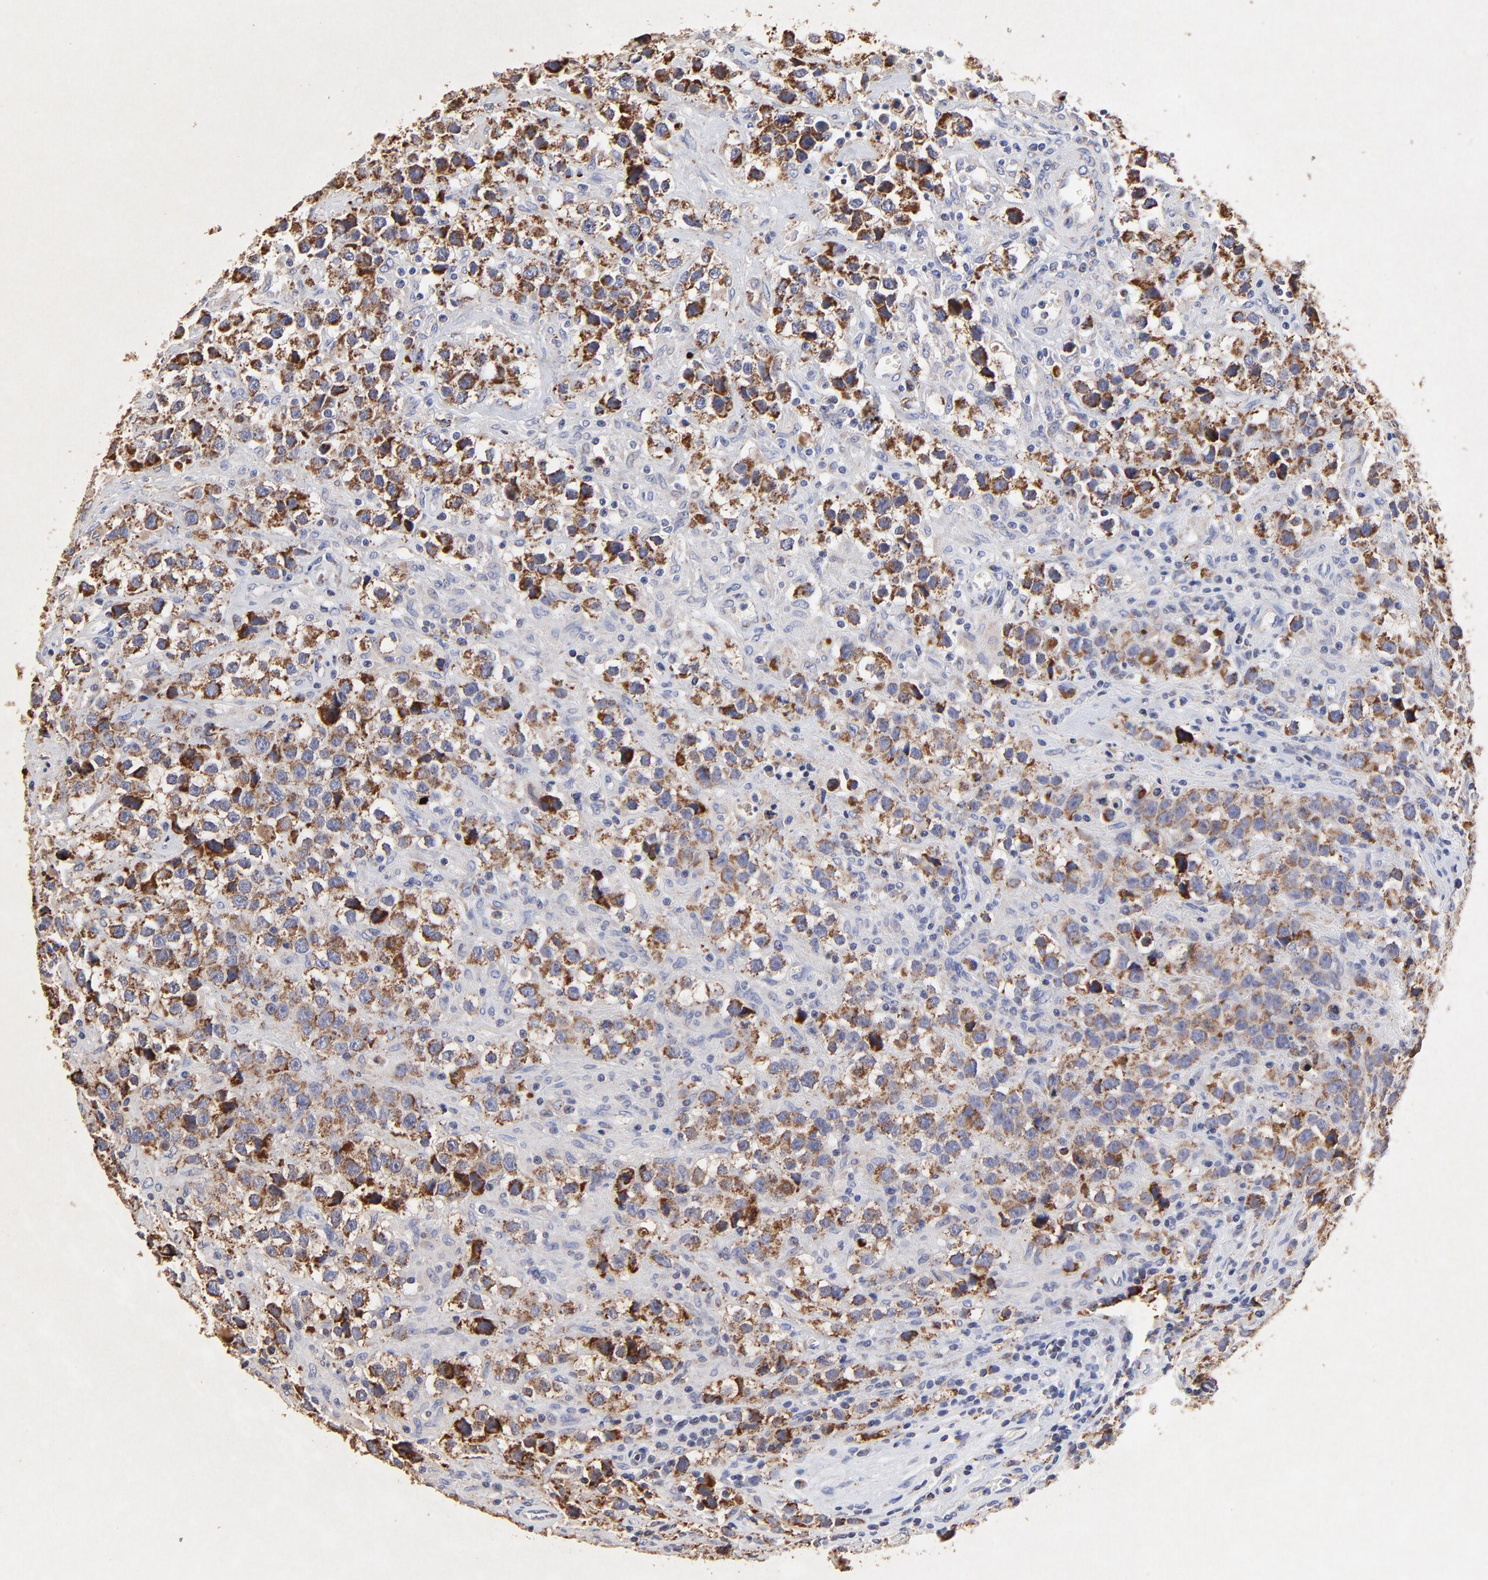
{"staining": {"intensity": "moderate", "quantity": ">75%", "location": "cytoplasmic/membranous"}, "tissue": "testis cancer", "cell_type": "Tumor cells", "image_type": "cancer", "snomed": [{"axis": "morphology", "description": "Seminoma, NOS"}, {"axis": "topography", "description": "Testis"}], "caption": "Human testis cancer (seminoma) stained with a protein marker exhibits moderate staining in tumor cells.", "gene": "SSBP1", "patient": {"sex": "male", "age": 43}}